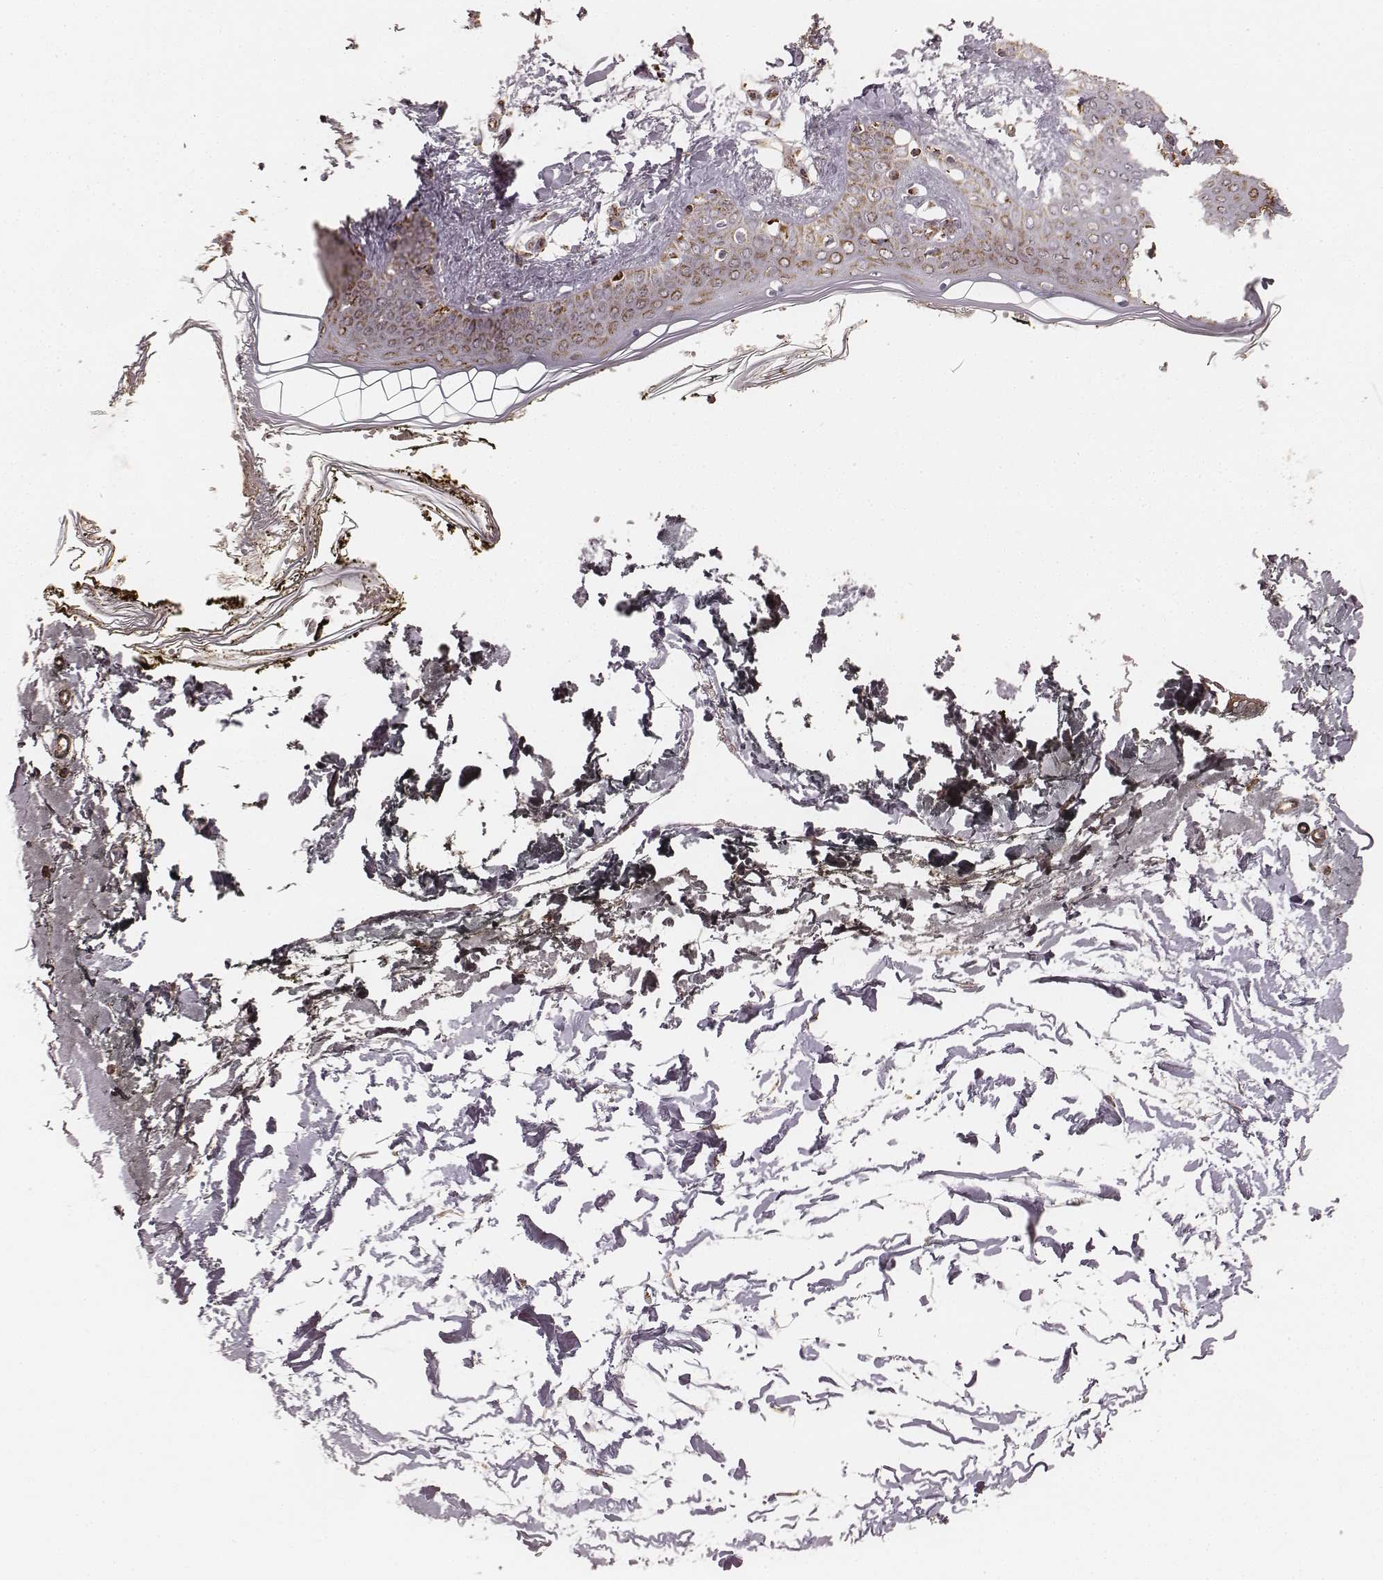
{"staining": {"intensity": "strong", "quantity": ">75%", "location": "cytoplasmic/membranous"}, "tissue": "skin", "cell_type": "Fibroblasts", "image_type": "normal", "snomed": [{"axis": "morphology", "description": "Normal tissue, NOS"}, {"axis": "topography", "description": "Skin"}], "caption": "DAB immunohistochemical staining of benign skin reveals strong cytoplasmic/membranous protein positivity in about >75% of fibroblasts. (Brightfield microscopy of DAB IHC at high magnification).", "gene": "CS", "patient": {"sex": "female", "age": 34}}